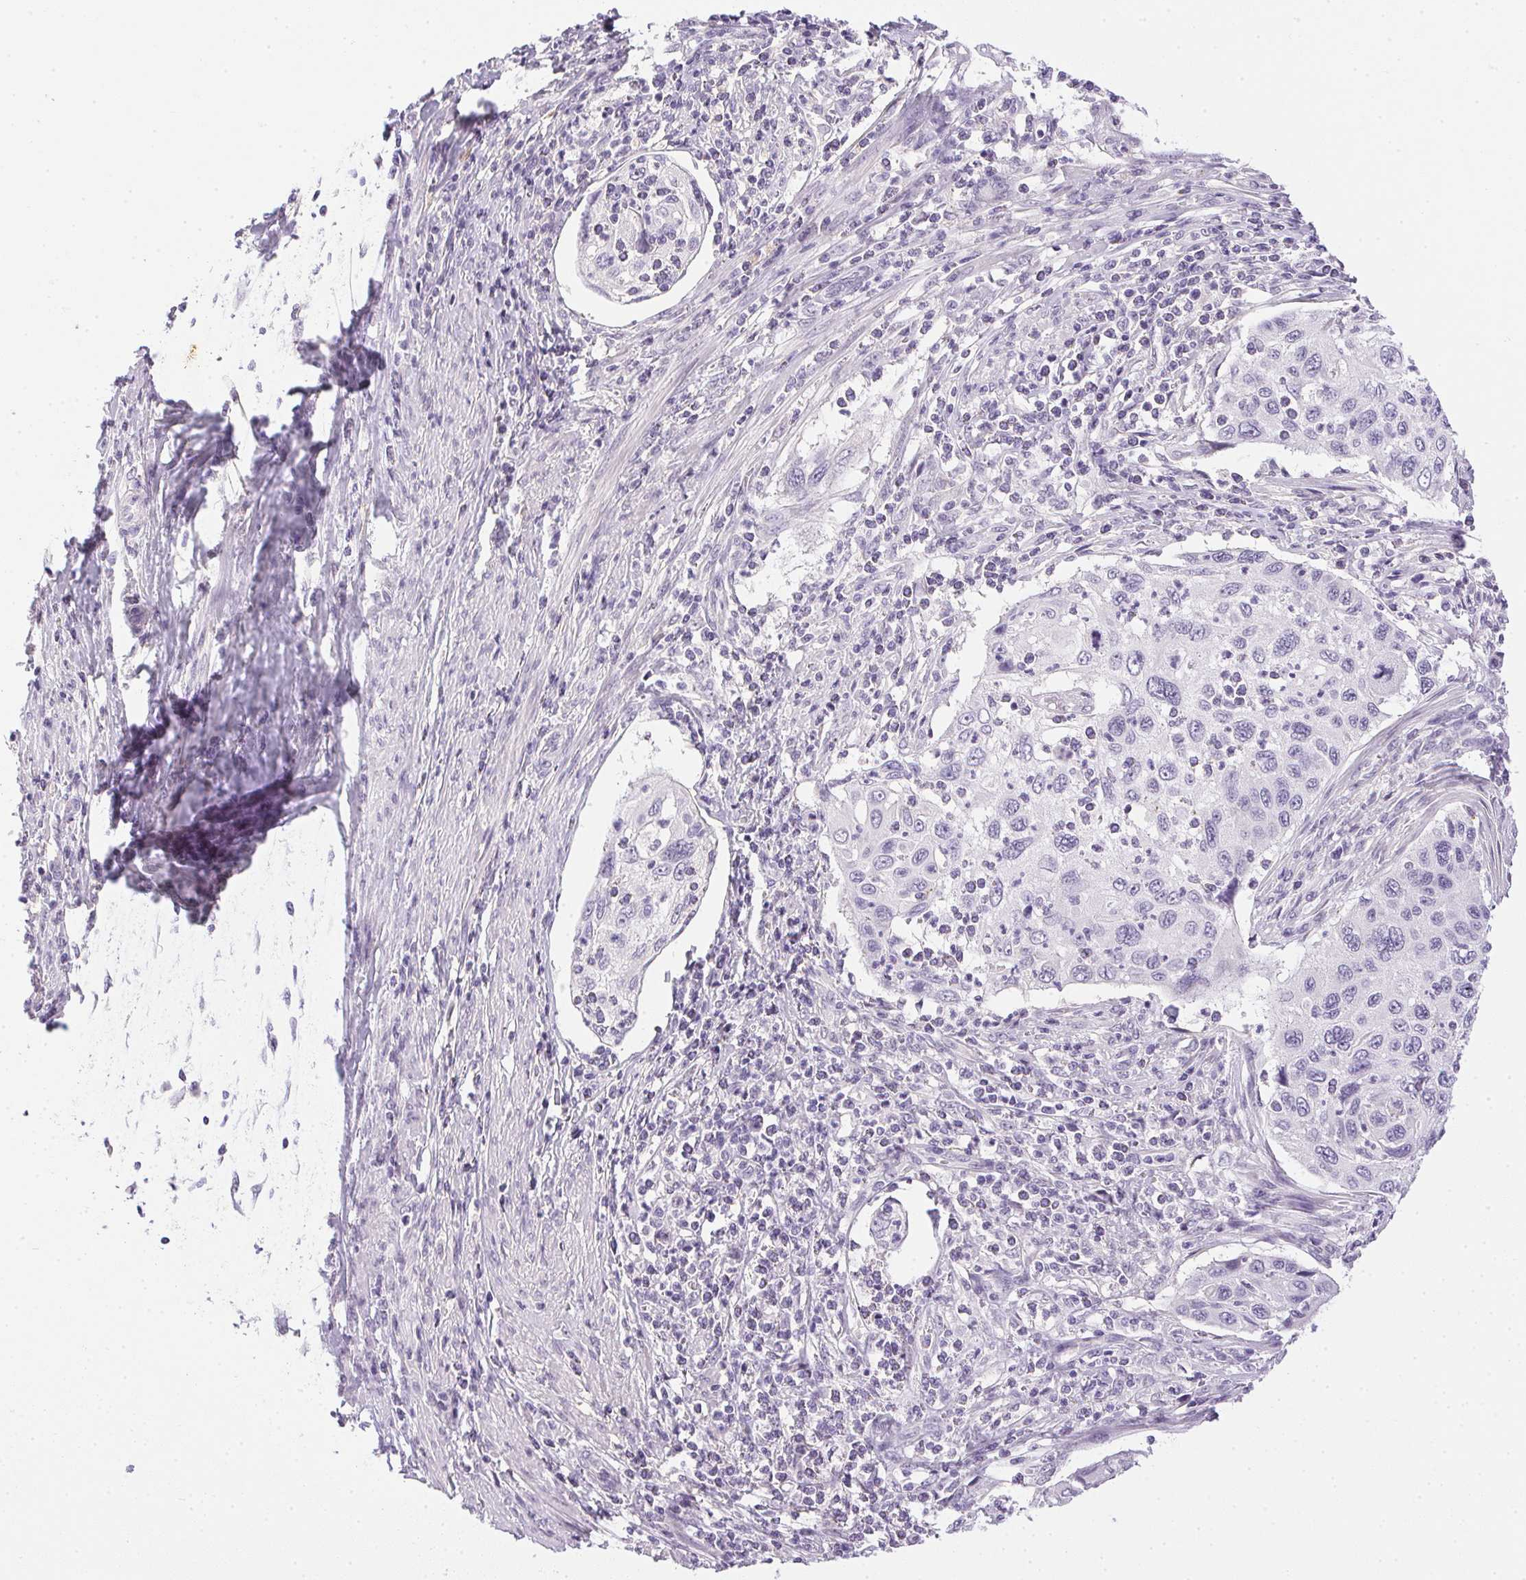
{"staining": {"intensity": "negative", "quantity": "none", "location": "none"}, "tissue": "cervical cancer", "cell_type": "Tumor cells", "image_type": "cancer", "snomed": [{"axis": "morphology", "description": "Squamous cell carcinoma, NOS"}, {"axis": "topography", "description": "Cervix"}], "caption": "Immunohistochemical staining of cervical cancer displays no significant expression in tumor cells.", "gene": "PRL", "patient": {"sex": "female", "age": 70}}